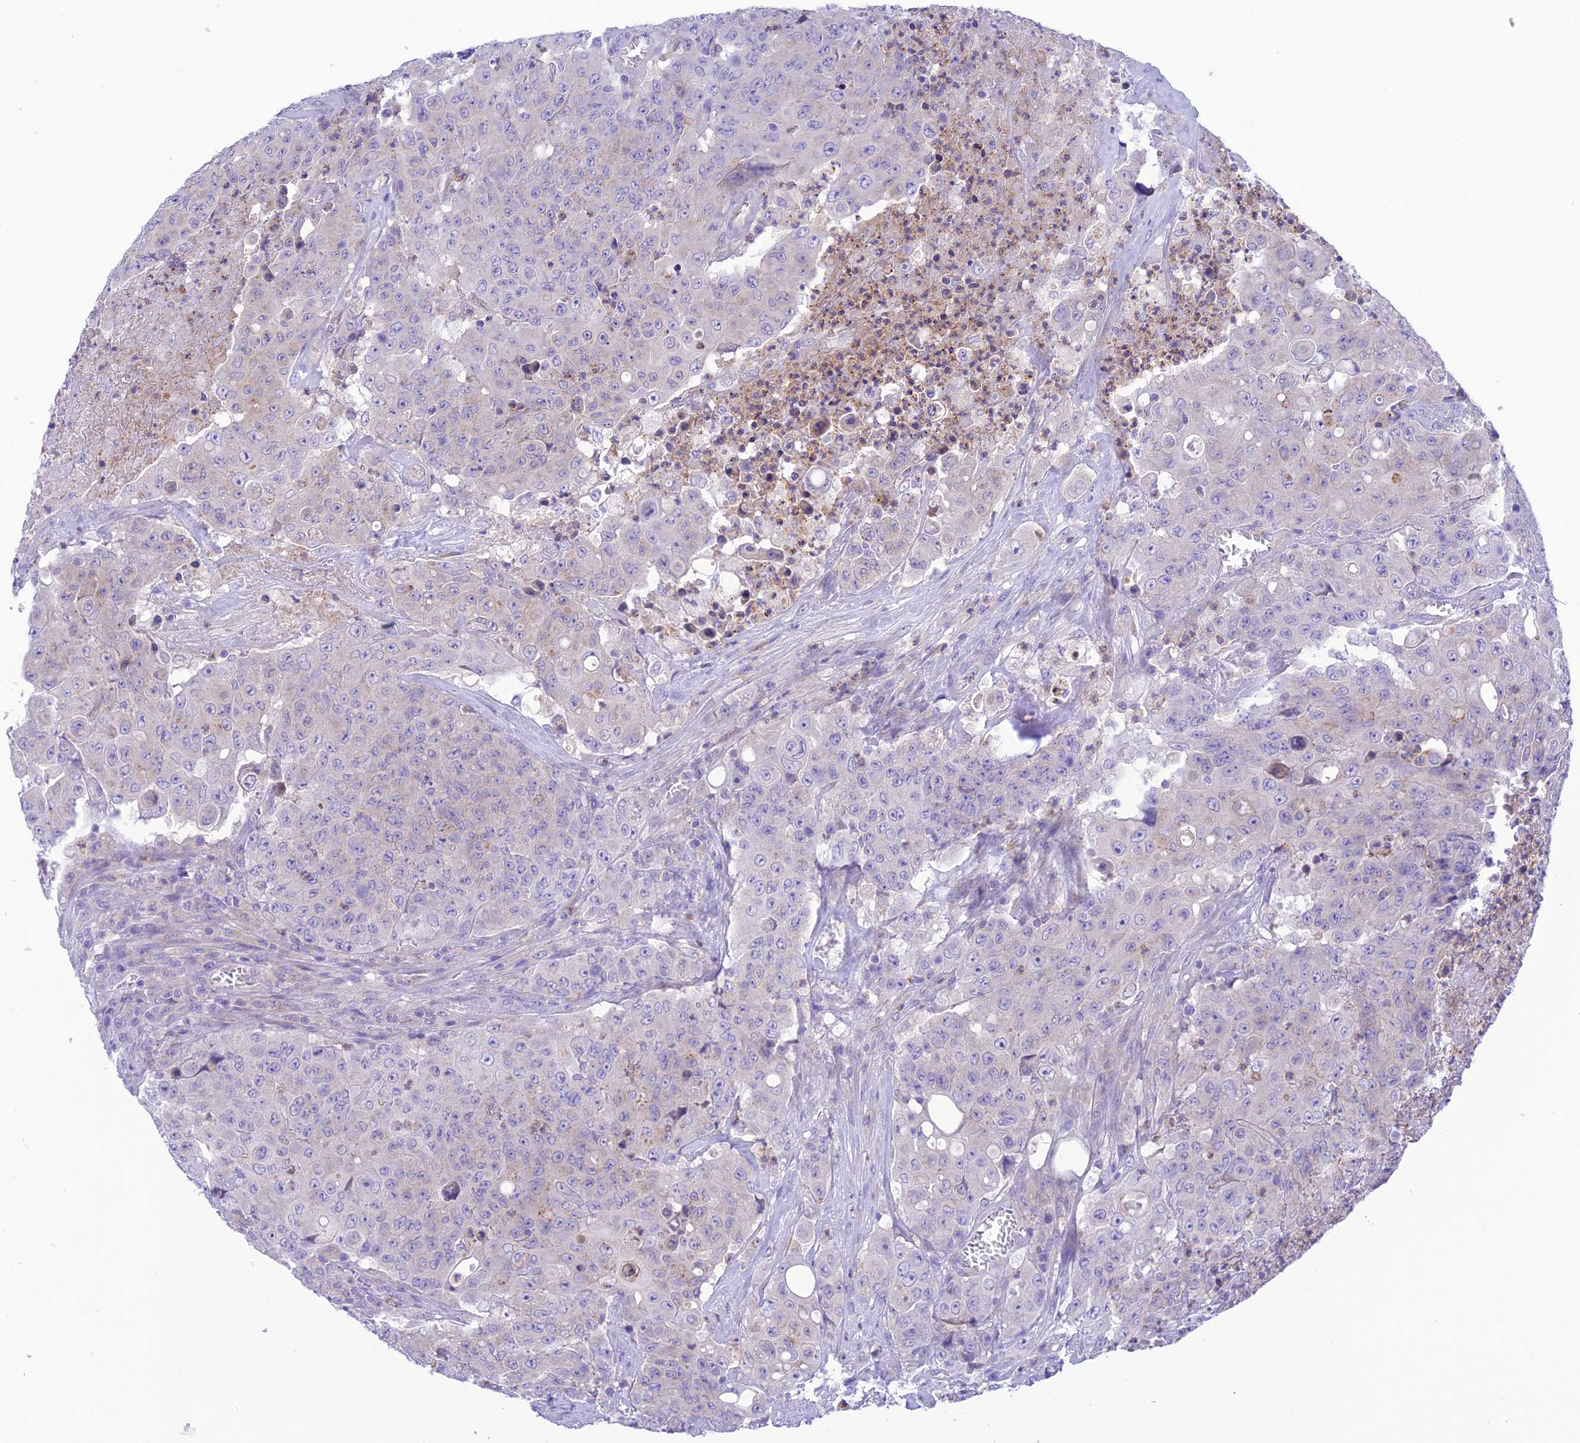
{"staining": {"intensity": "negative", "quantity": "none", "location": "none"}, "tissue": "colorectal cancer", "cell_type": "Tumor cells", "image_type": "cancer", "snomed": [{"axis": "morphology", "description": "Adenocarcinoma, NOS"}, {"axis": "topography", "description": "Colon"}], "caption": "Immunohistochemistry image of human colorectal cancer (adenocarcinoma) stained for a protein (brown), which shows no positivity in tumor cells.", "gene": "CHSY3", "patient": {"sex": "male", "age": 51}}